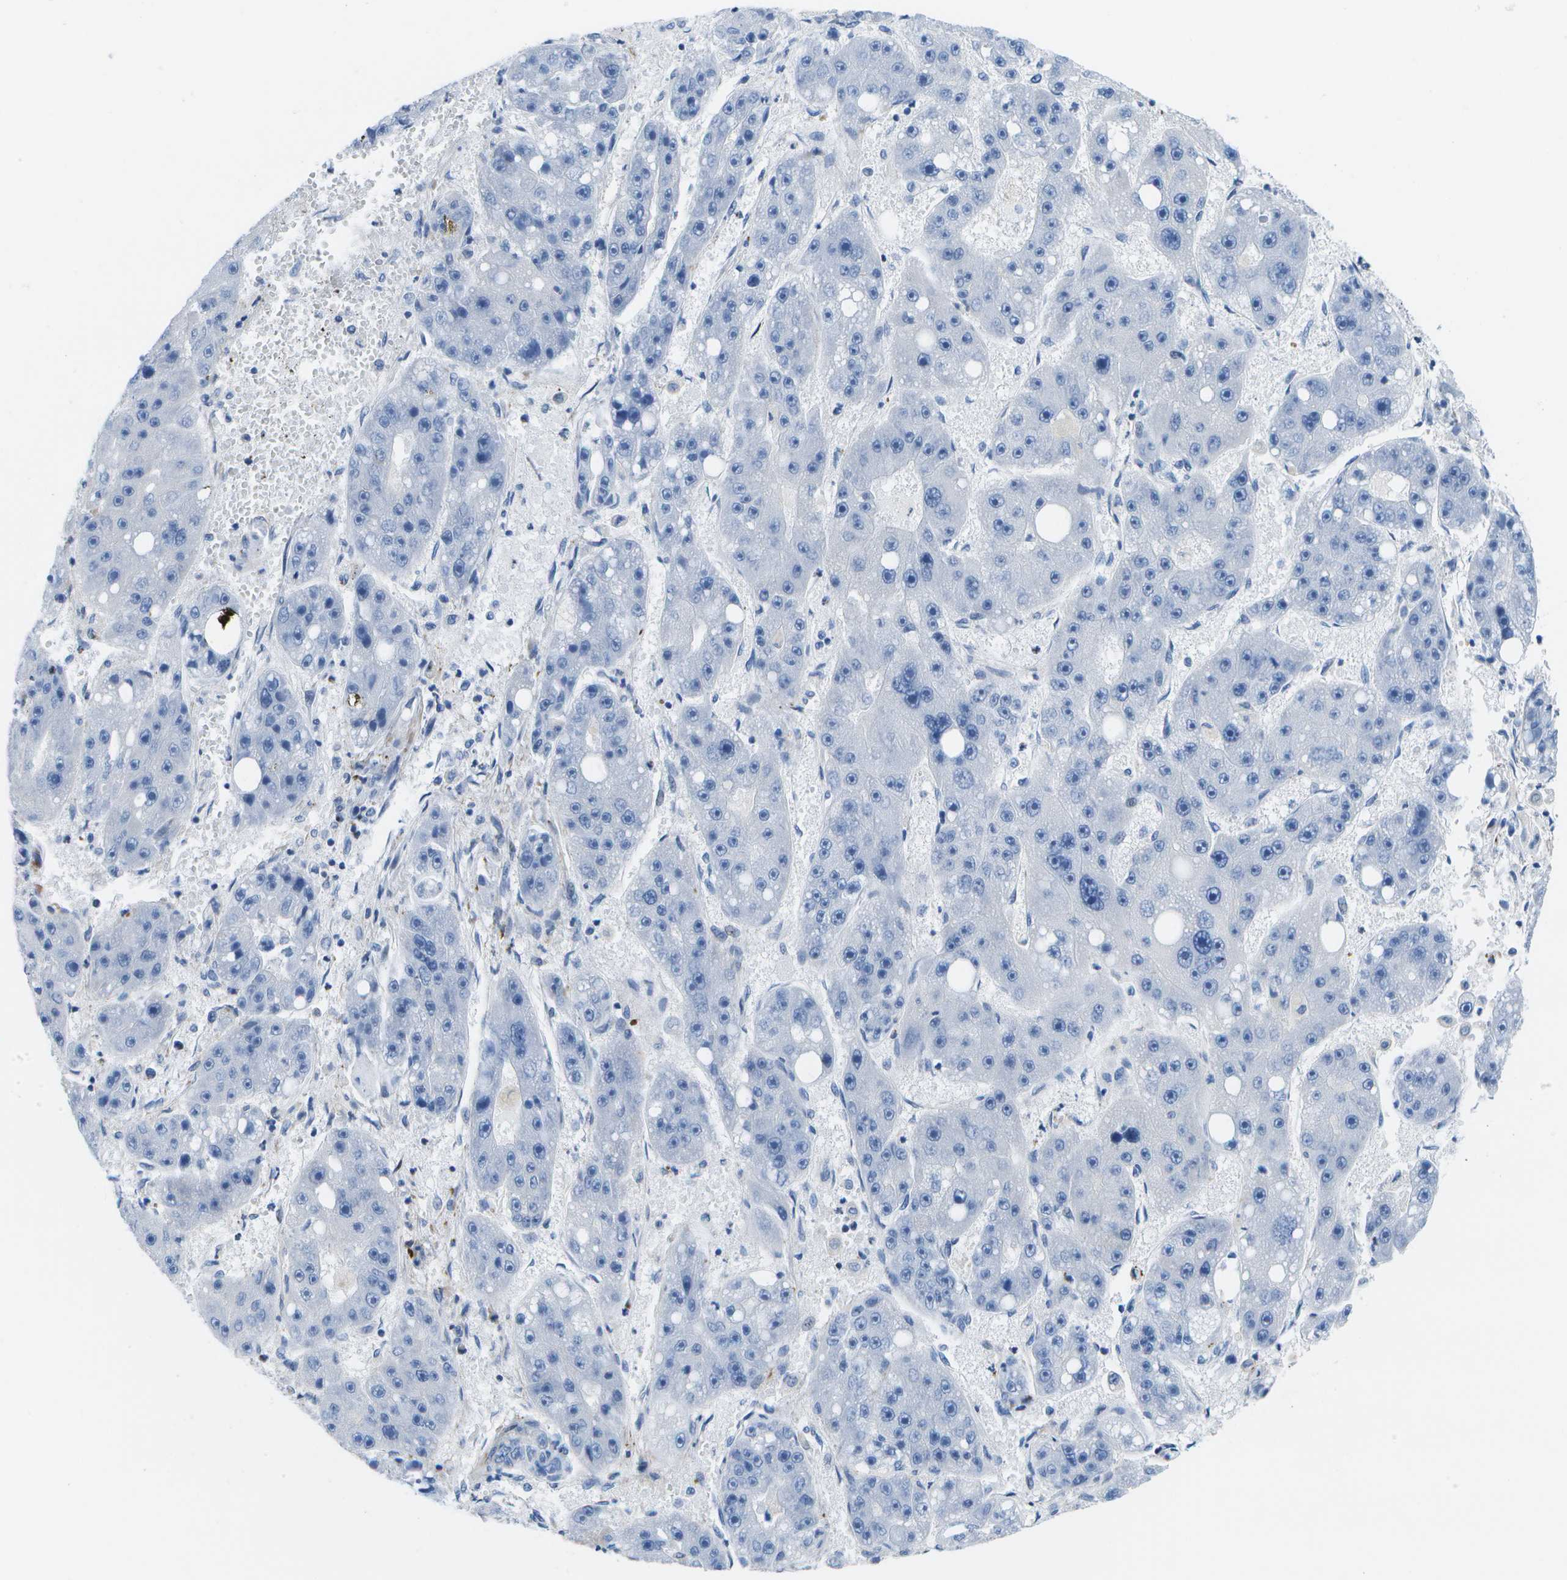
{"staining": {"intensity": "negative", "quantity": "none", "location": "none"}, "tissue": "liver cancer", "cell_type": "Tumor cells", "image_type": "cancer", "snomed": [{"axis": "morphology", "description": "Carcinoma, Hepatocellular, NOS"}, {"axis": "topography", "description": "Liver"}], "caption": "A high-resolution micrograph shows immunohistochemistry staining of liver cancer, which displays no significant staining in tumor cells.", "gene": "ADGRG6", "patient": {"sex": "female", "age": 61}}